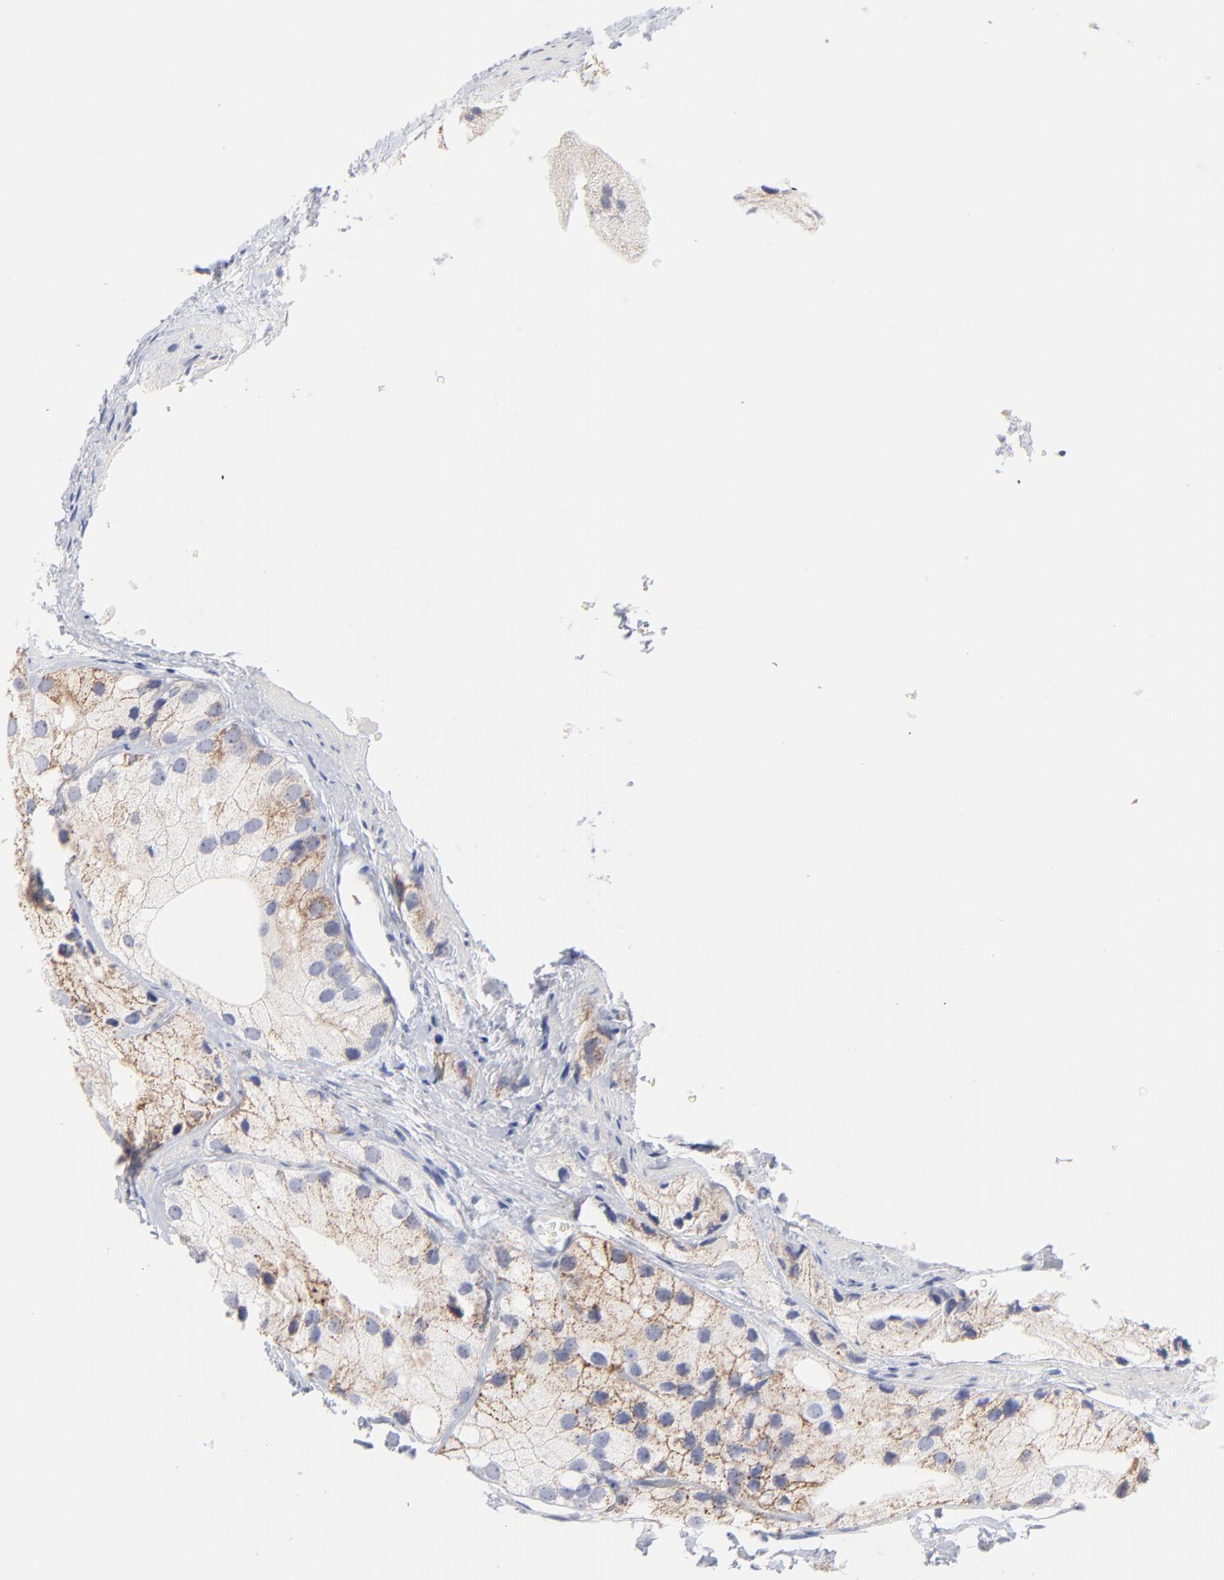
{"staining": {"intensity": "weak", "quantity": ">75%", "location": "cytoplasmic/membranous"}, "tissue": "prostate cancer", "cell_type": "Tumor cells", "image_type": "cancer", "snomed": [{"axis": "morphology", "description": "Adenocarcinoma, Low grade"}, {"axis": "topography", "description": "Prostate"}], "caption": "Prostate cancer (adenocarcinoma (low-grade)) stained with a brown dye demonstrates weak cytoplasmic/membranous positive positivity in approximately >75% of tumor cells.", "gene": "TST", "patient": {"sex": "male", "age": 69}}